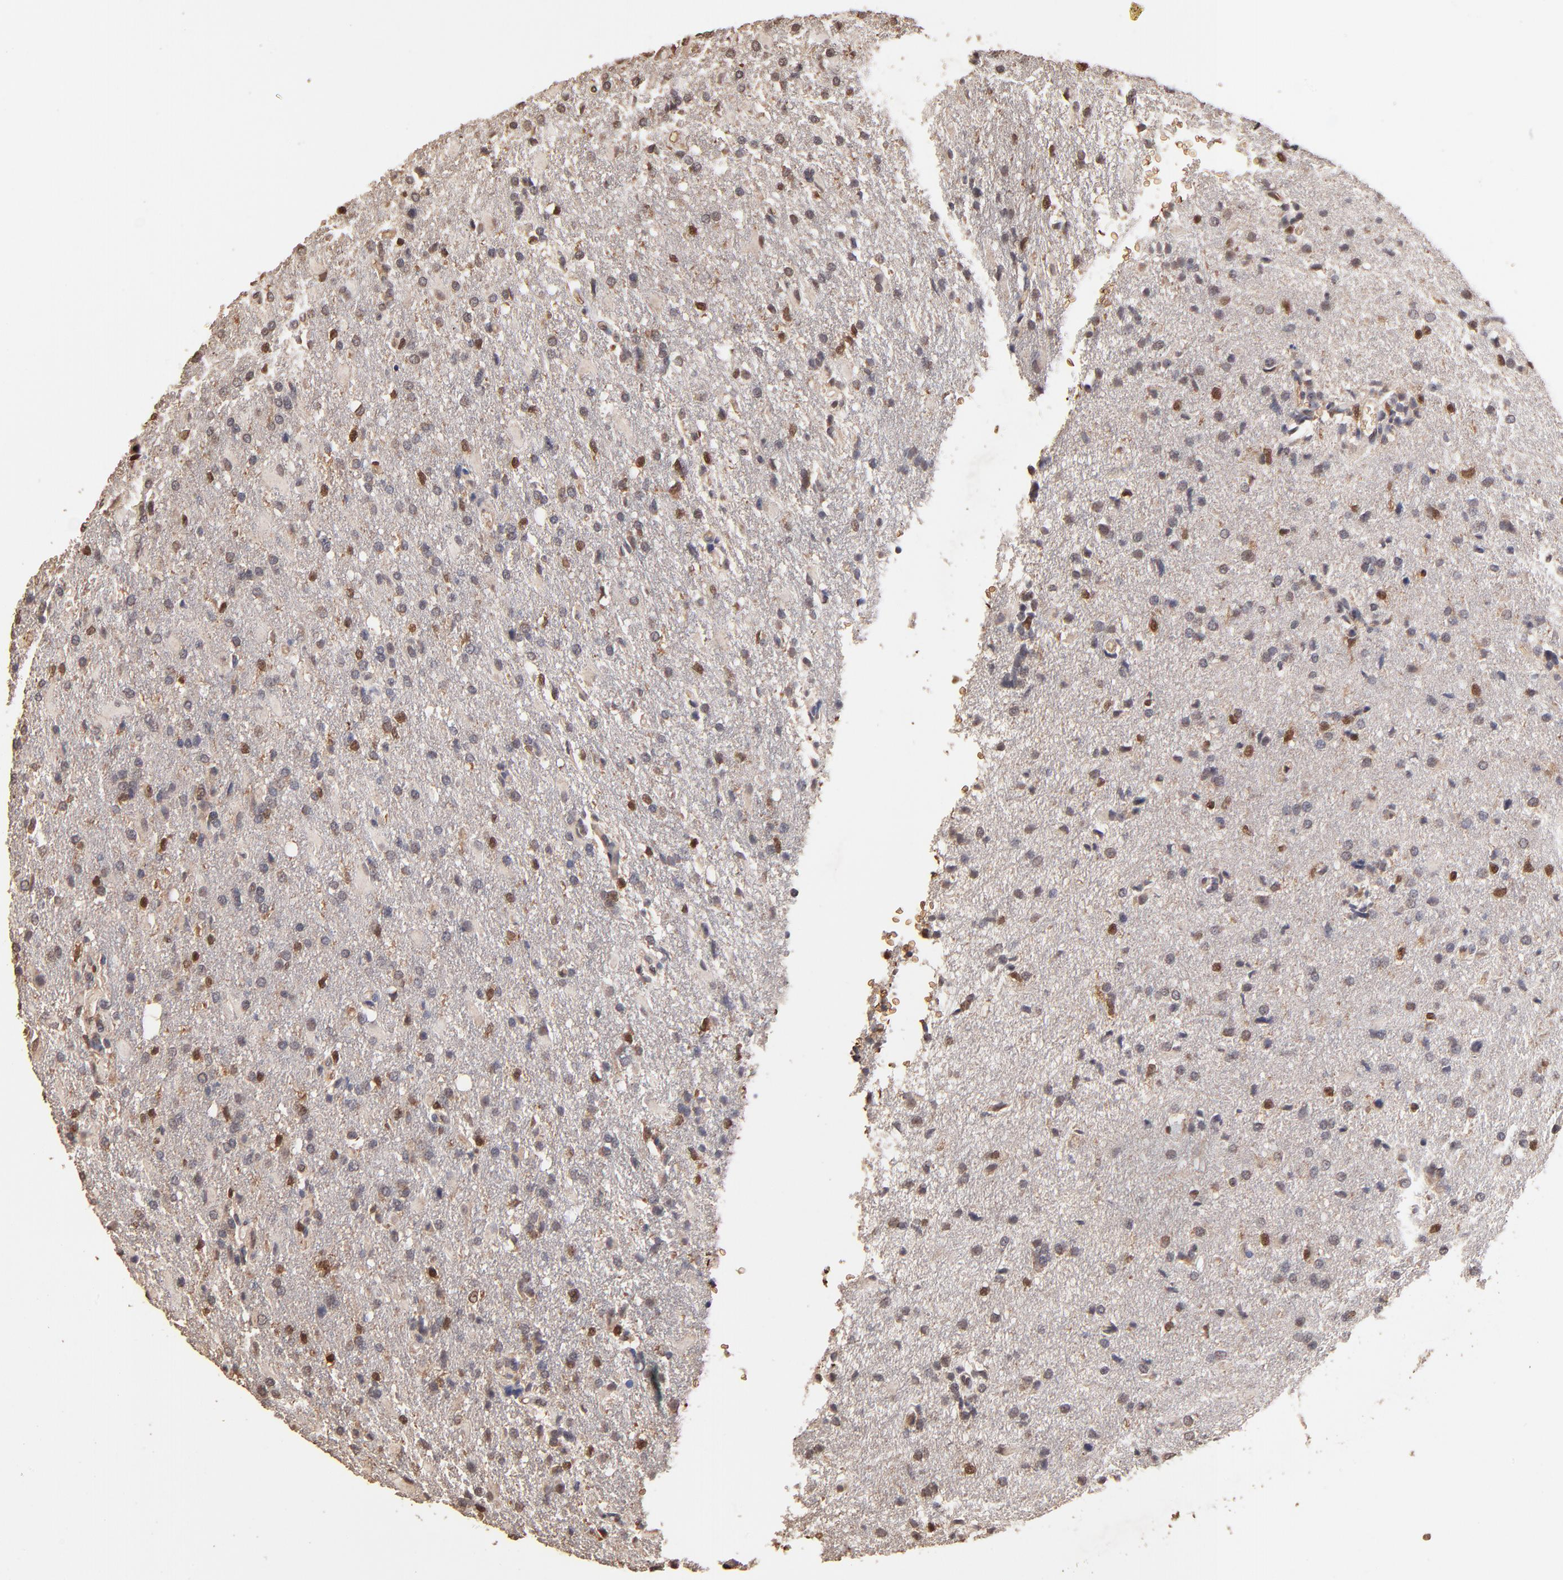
{"staining": {"intensity": "moderate", "quantity": "25%-75%", "location": "nuclear"}, "tissue": "glioma", "cell_type": "Tumor cells", "image_type": "cancer", "snomed": [{"axis": "morphology", "description": "Glioma, malignant, High grade"}, {"axis": "topography", "description": "Brain"}], "caption": "DAB (3,3'-diaminobenzidine) immunohistochemical staining of human glioma shows moderate nuclear protein staining in about 25%-75% of tumor cells.", "gene": "CASP1", "patient": {"sex": "male", "age": 68}}